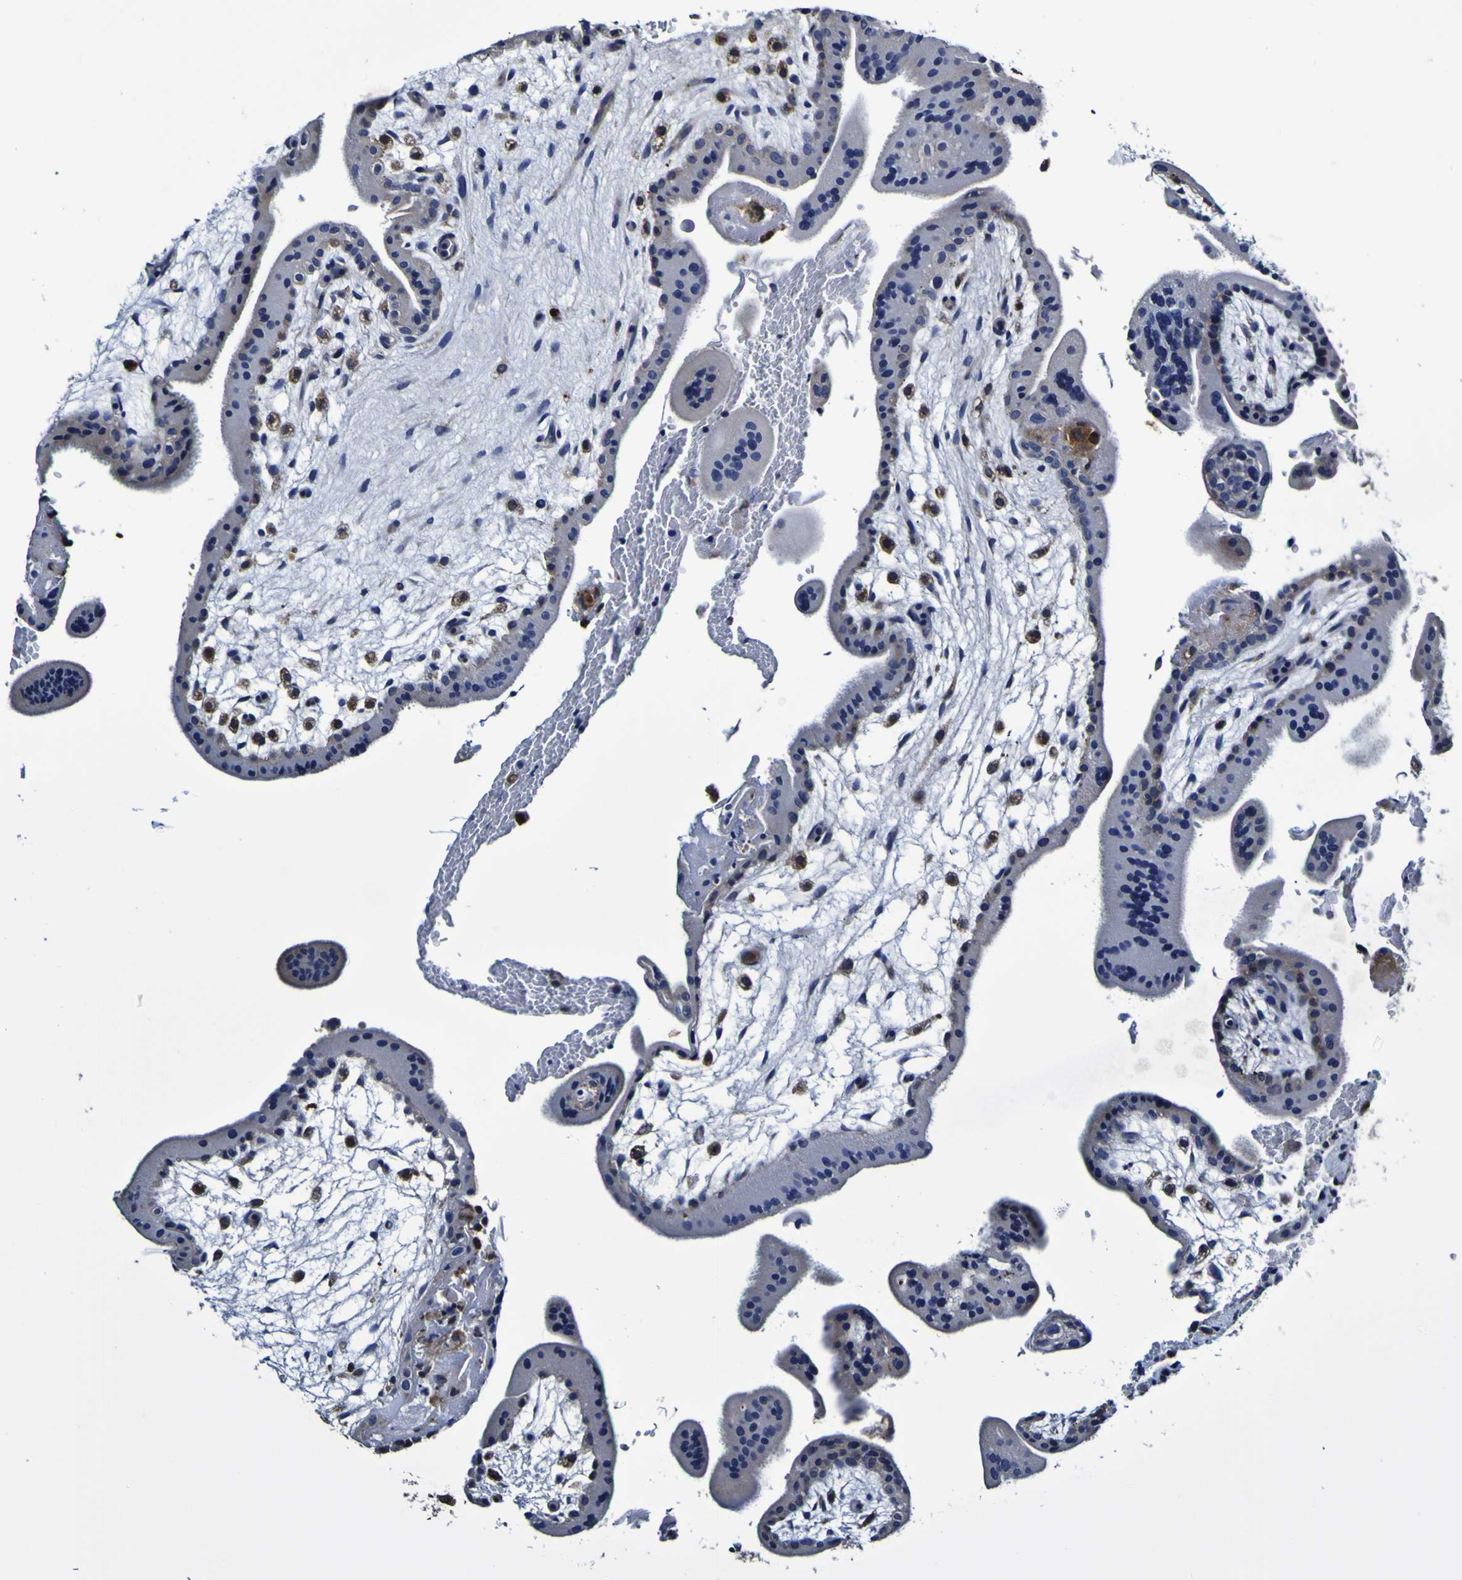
{"staining": {"intensity": "weak", "quantity": "<25%", "location": "cytoplasmic/membranous"}, "tissue": "placenta", "cell_type": "Trophoblastic cells", "image_type": "normal", "snomed": [{"axis": "morphology", "description": "Normal tissue, NOS"}, {"axis": "topography", "description": "Placenta"}], "caption": "An image of placenta stained for a protein shows no brown staining in trophoblastic cells. Nuclei are stained in blue.", "gene": "GPX1", "patient": {"sex": "female", "age": 35}}